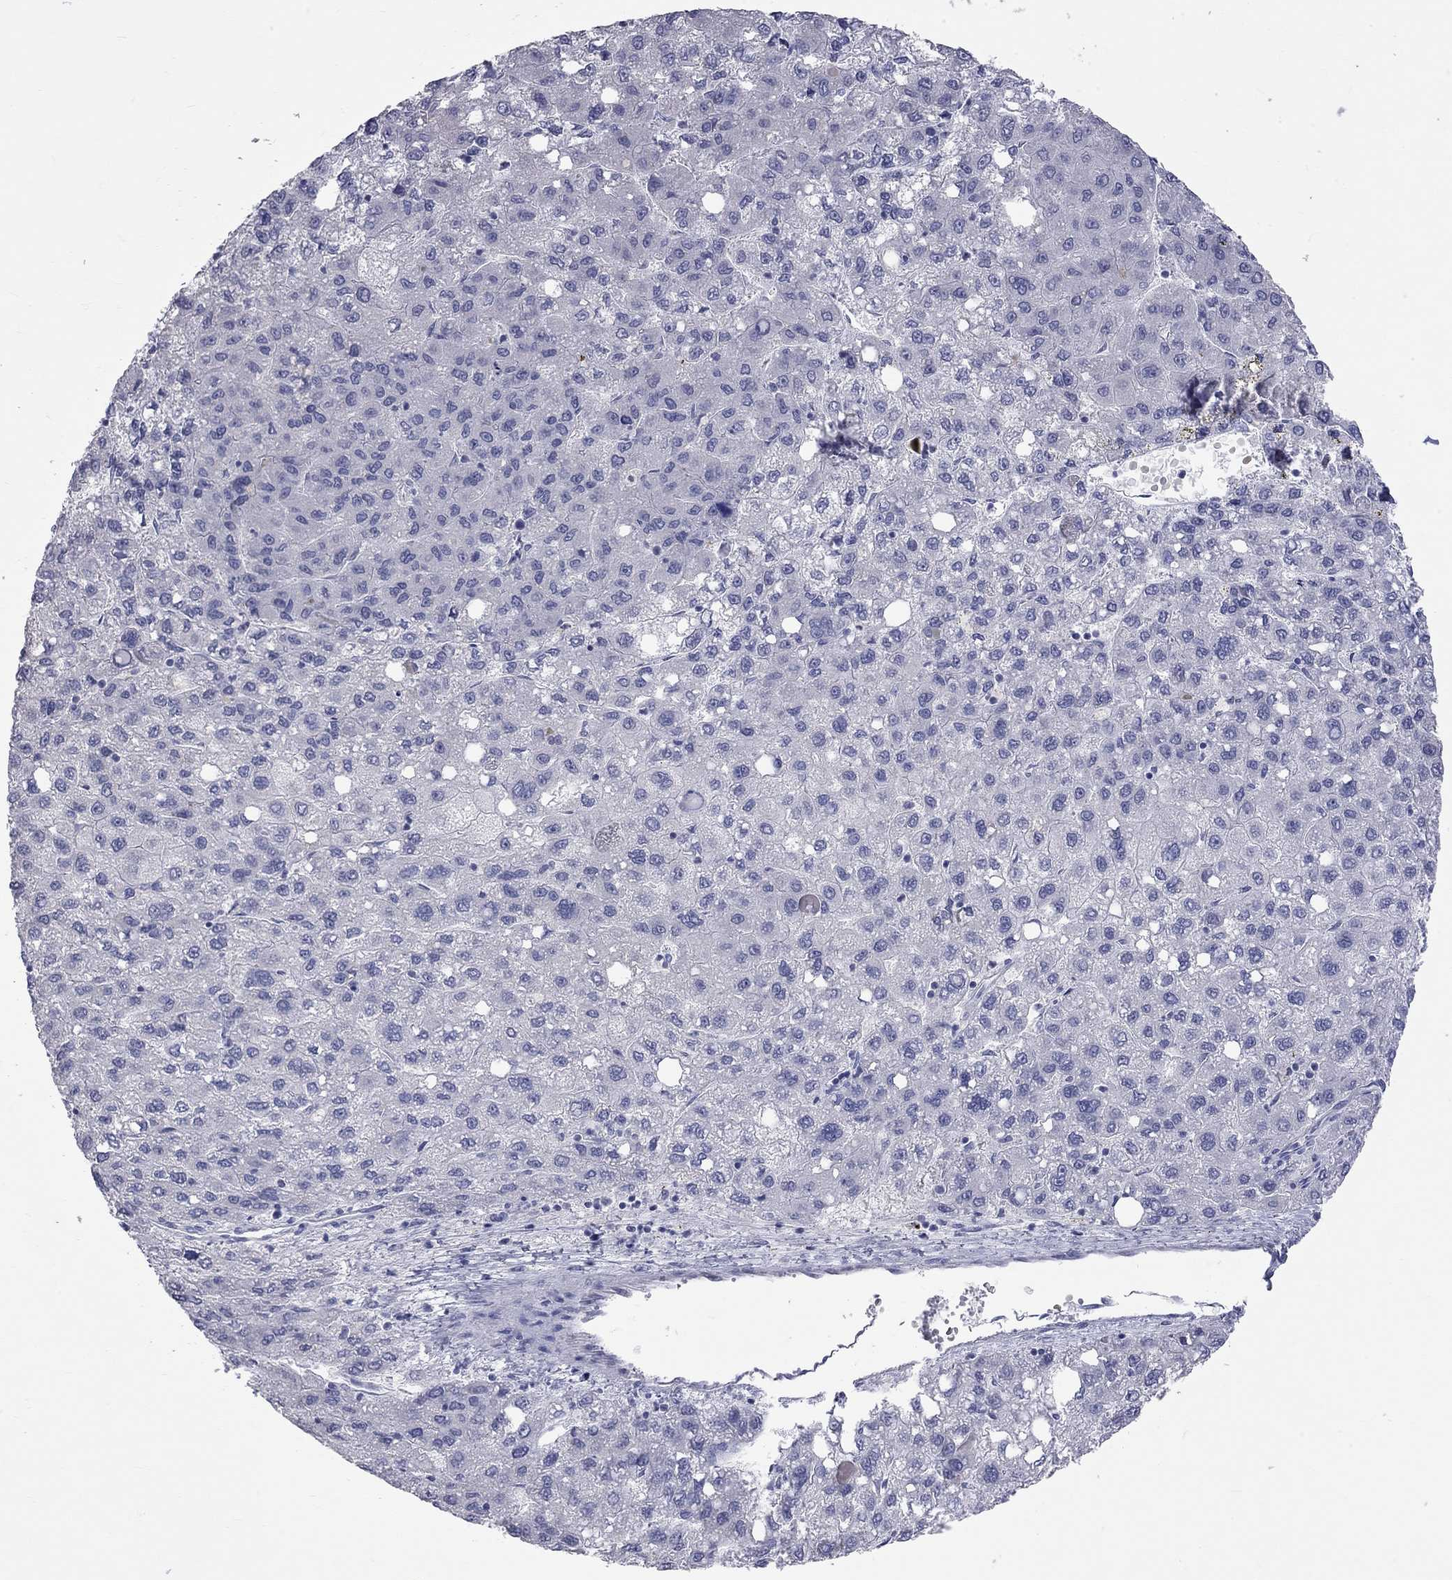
{"staining": {"intensity": "negative", "quantity": "none", "location": "none"}, "tissue": "liver cancer", "cell_type": "Tumor cells", "image_type": "cancer", "snomed": [{"axis": "morphology", "description": "Carcinoma, Hepatocellular, NOS"}, {"axis": "topography", "description": "Liver"}], "caption": "The micrograph demonstrates no significant expression in tumor cells of liver hepatocellular carcinoma. (DAB immunohistochemistry visualized using brightfield microscopy, high magnification).", "gene": "OPRK1", "patient": {"sex": "female", "age": 82}}